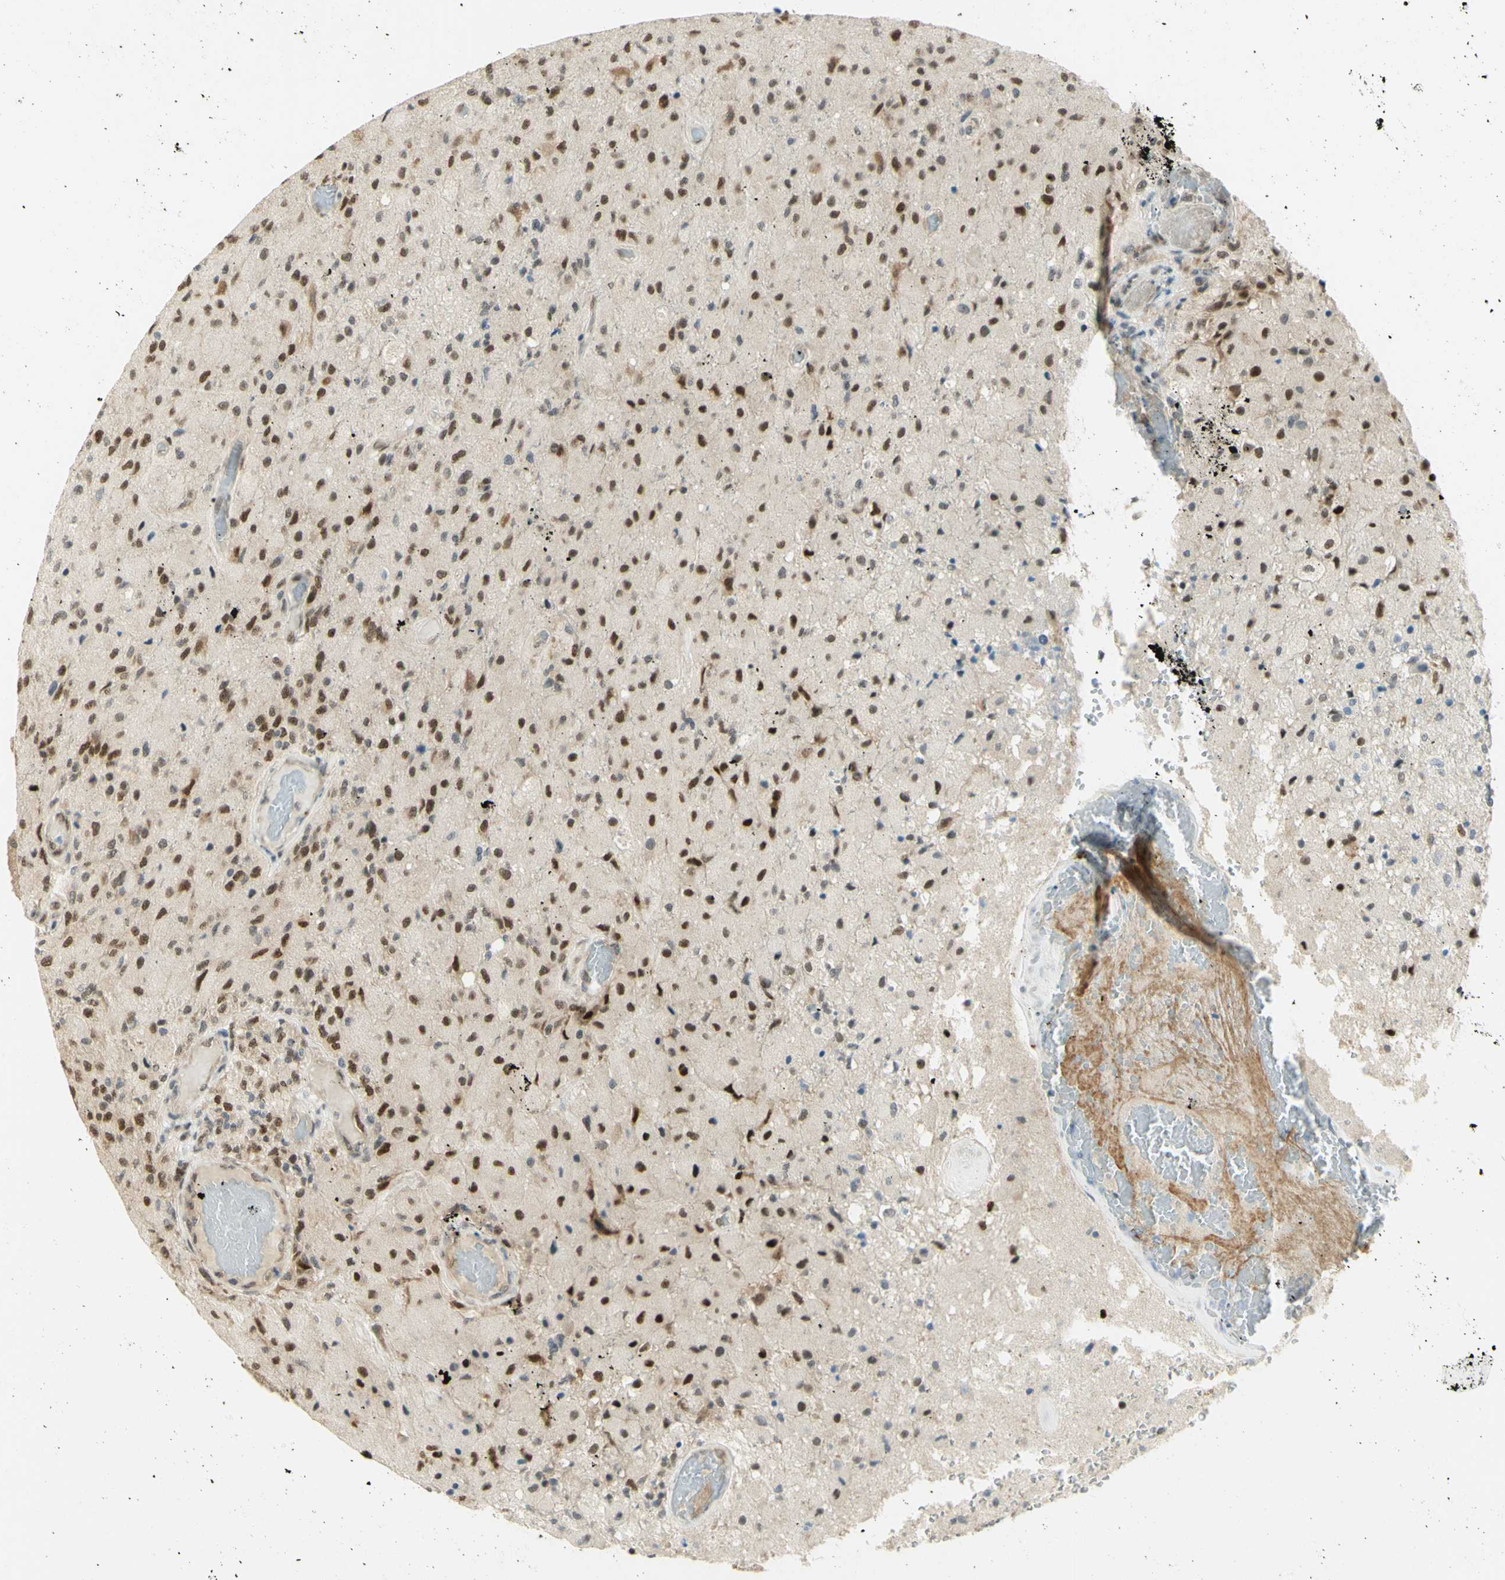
{"staining": {"intensity": "strong", "quantity": "25%-75%", "location": "nuclear"}, "tissue": "glioma", "cell_type": "Tumor cells", "image_type": "cancer", "snomed": [{"axis": "morphology", "description": "Normal tissue, NOS"}, {"axis": "morphology", "description": "Glioma, malignant, High grade"}, {"axis": "topography", "description": "Cerebral cortex"}], "caption": "Immunohistochemical staining of human high-grade glioma (malignant) shows strong nuclear protein expression in approximately 25%-75% of tumor cells.", "gene": "DDX1", "patient": {"sex": "male", "age": 77}}